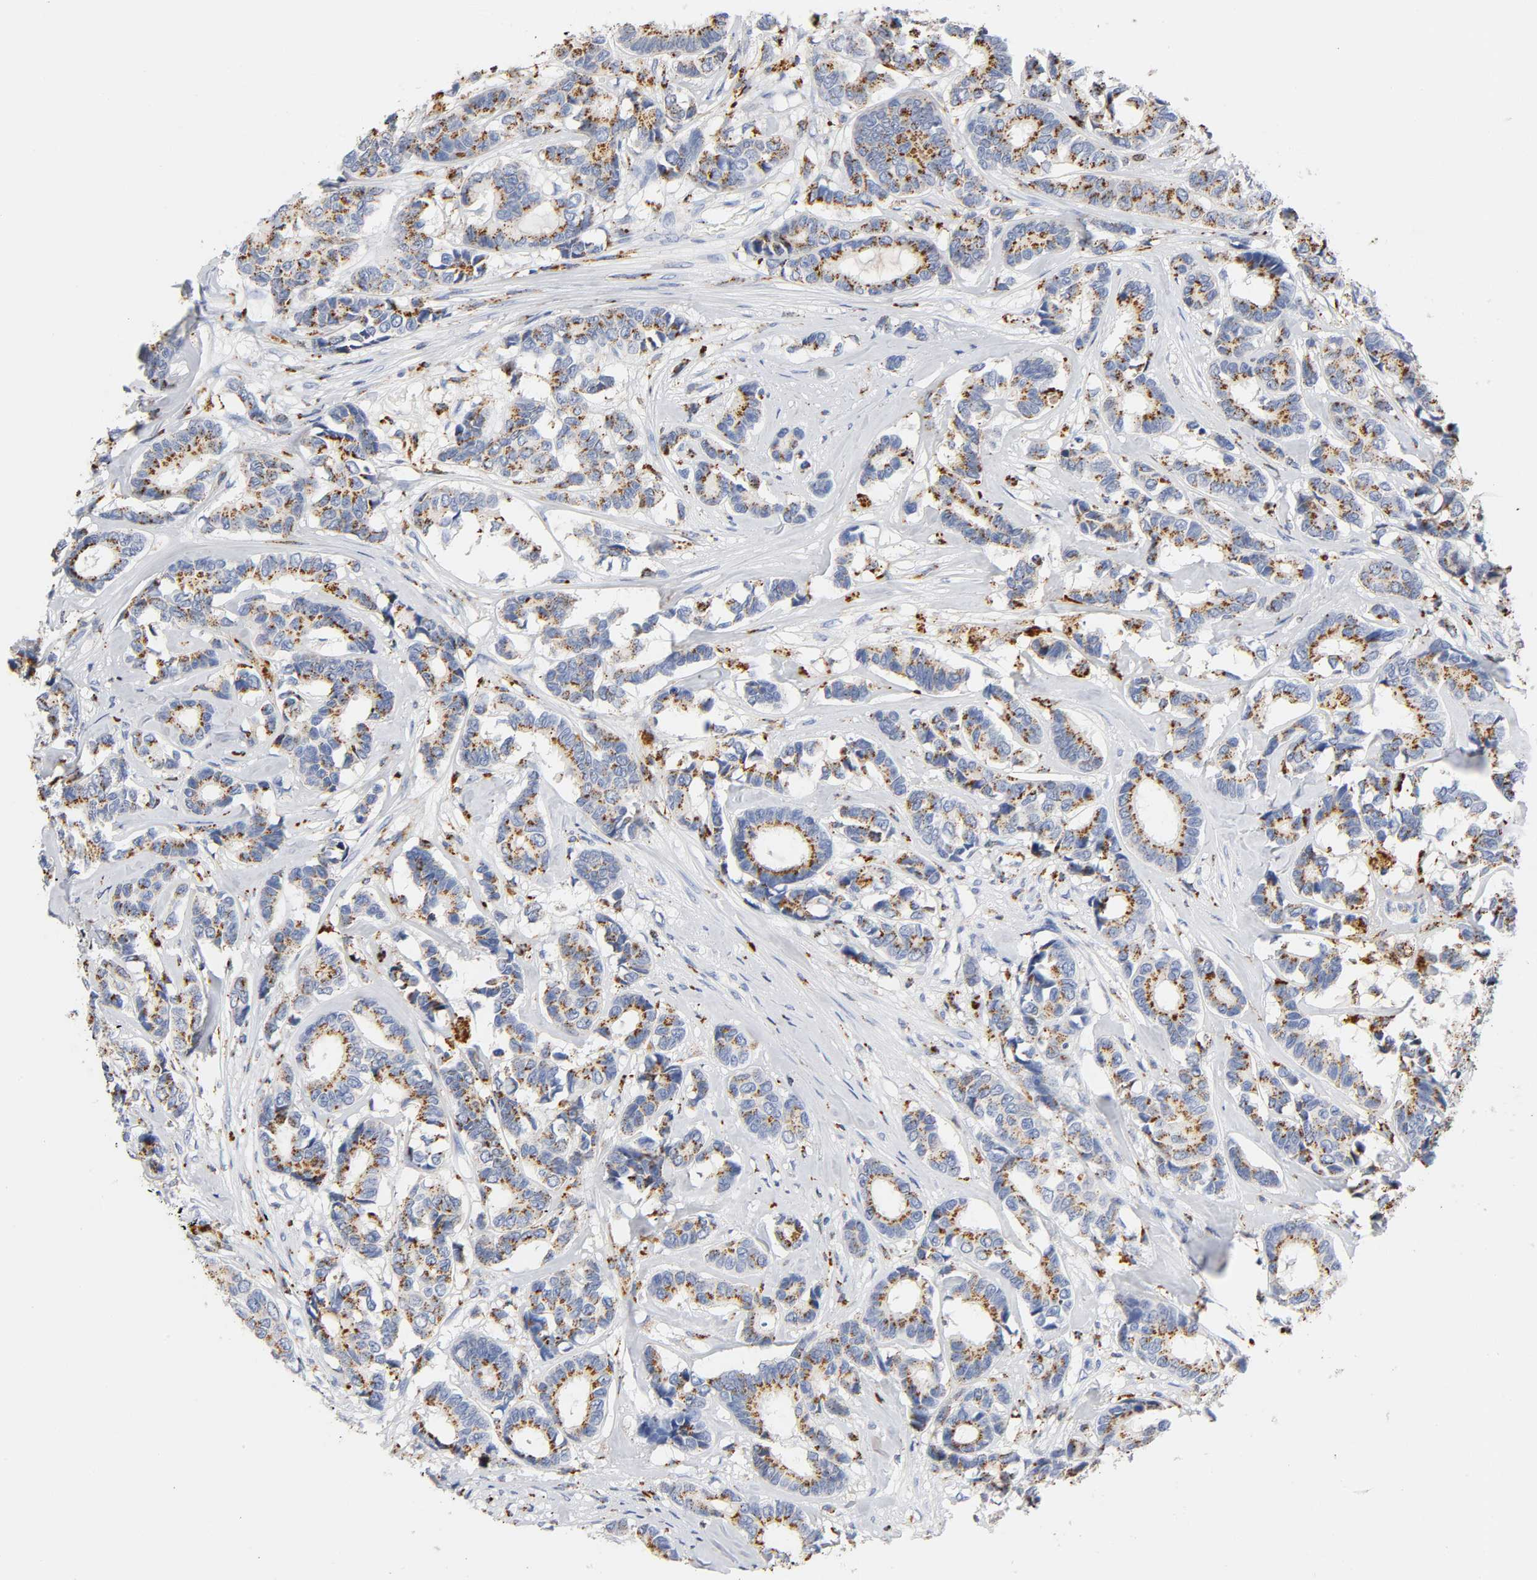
{"staining": {"intensity": "strong", "quantity": ">75%", "location": "cytoplasmic/membranous"}, "tissue": "breast cancer", "cell_type": "Tumor cells", "image_type": "cancer", "snomed": [{"axis": "morphology", "description": "Duct carcinoma"}, {"axis": "topography", "description": "Breast"}], "caption": "Immunohistochemical staining of breast intraductal carcinoma demonstrates high levels of strong cytoplasmic/membranous staining in about >75% of tumor cells.", "gene": "PLP1", "patient": {"sex": "female", "age": 87}}